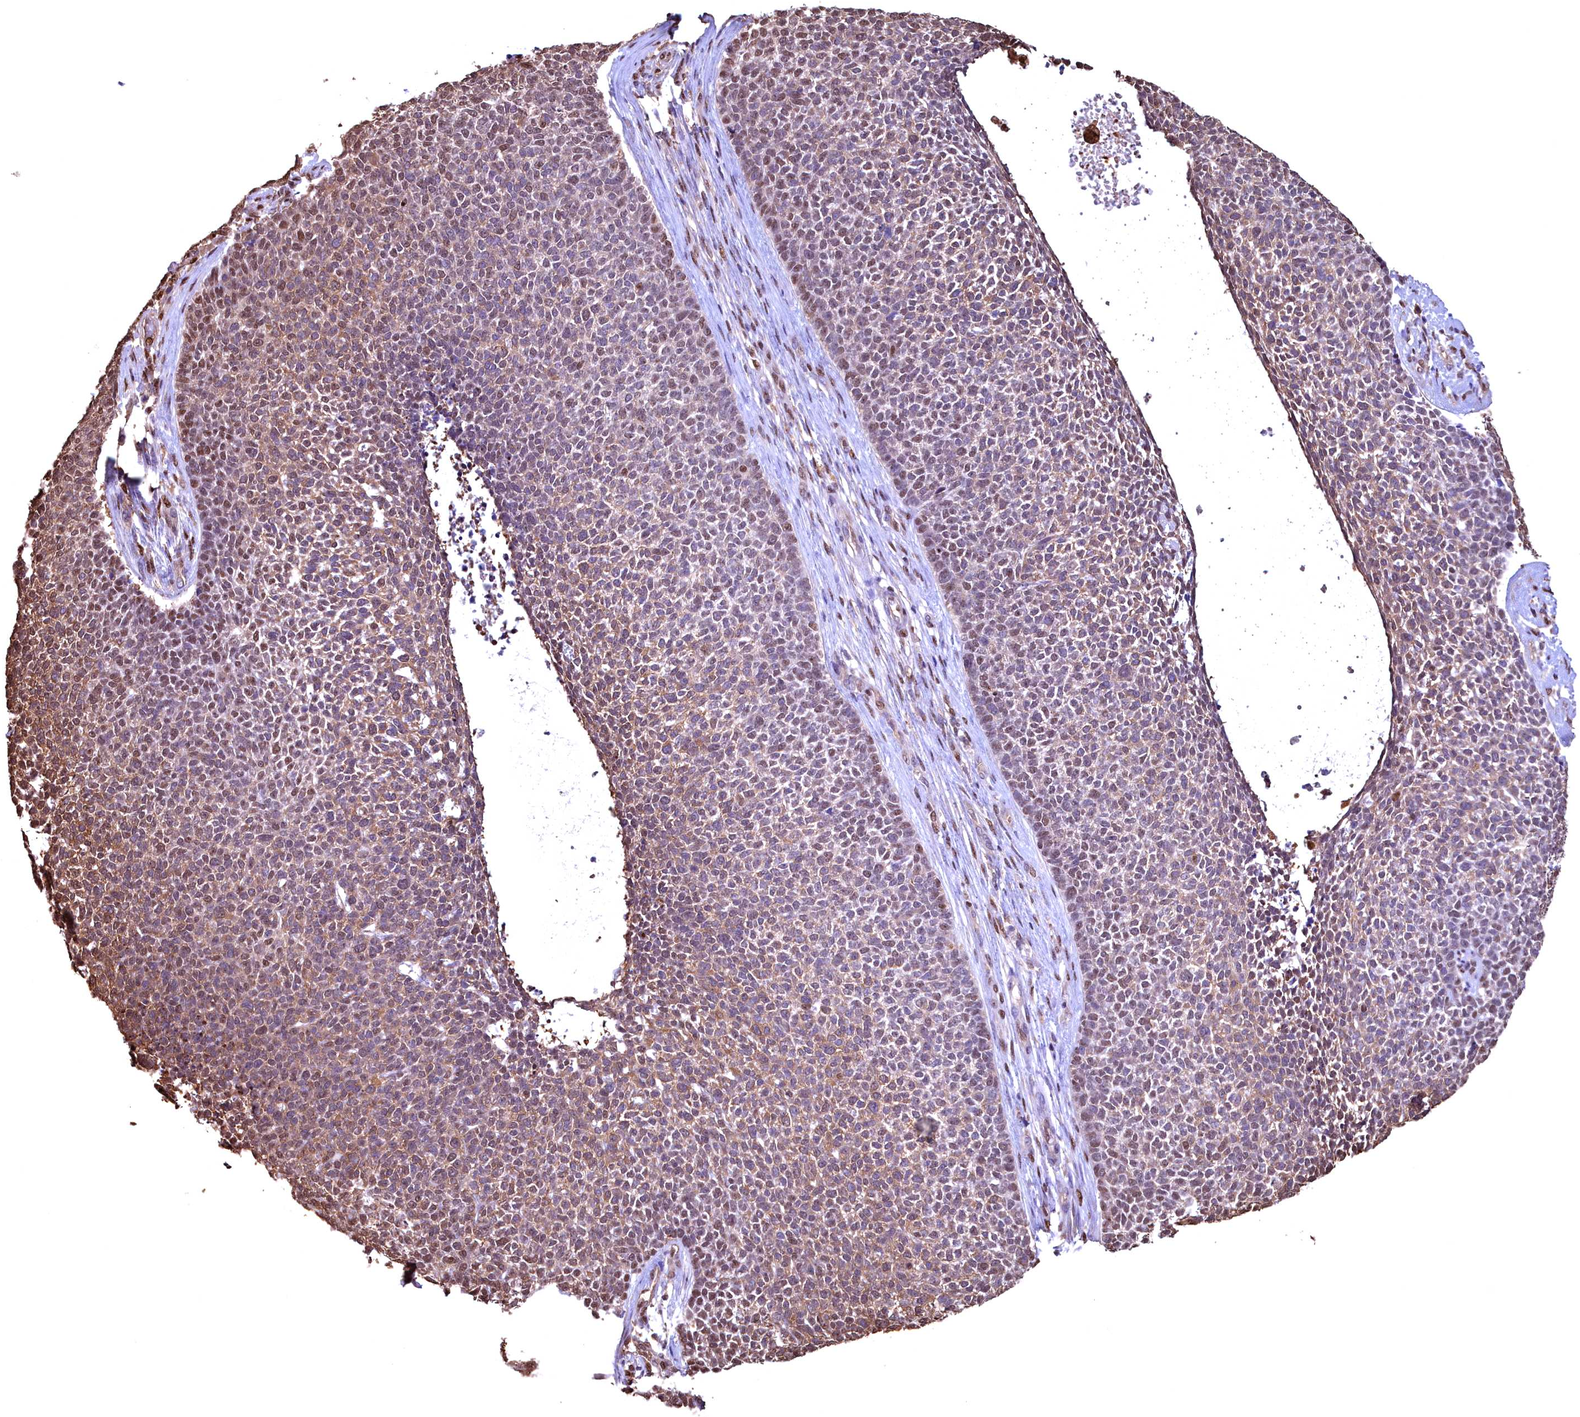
{"staining": {"intensity": "weak", "quantity": "25%-75%", "location": "nuclear"}, "tissue": "skin cancer", "cell_type": "Tumor cells", "image_type": "cancer", "snomed": [{"axis": "morphology", "description": "Basal cell carcinoma"}, {"axis": "topography", "description": "Skin"}], "caption": "Brown immunohistochemical staining in skin basal cell carcinoma reveals weak nuclear expression in about 25%-75% of tumor cells.", "gene": "GAPDH", "patient": {"sex": "female", "age": 84}}